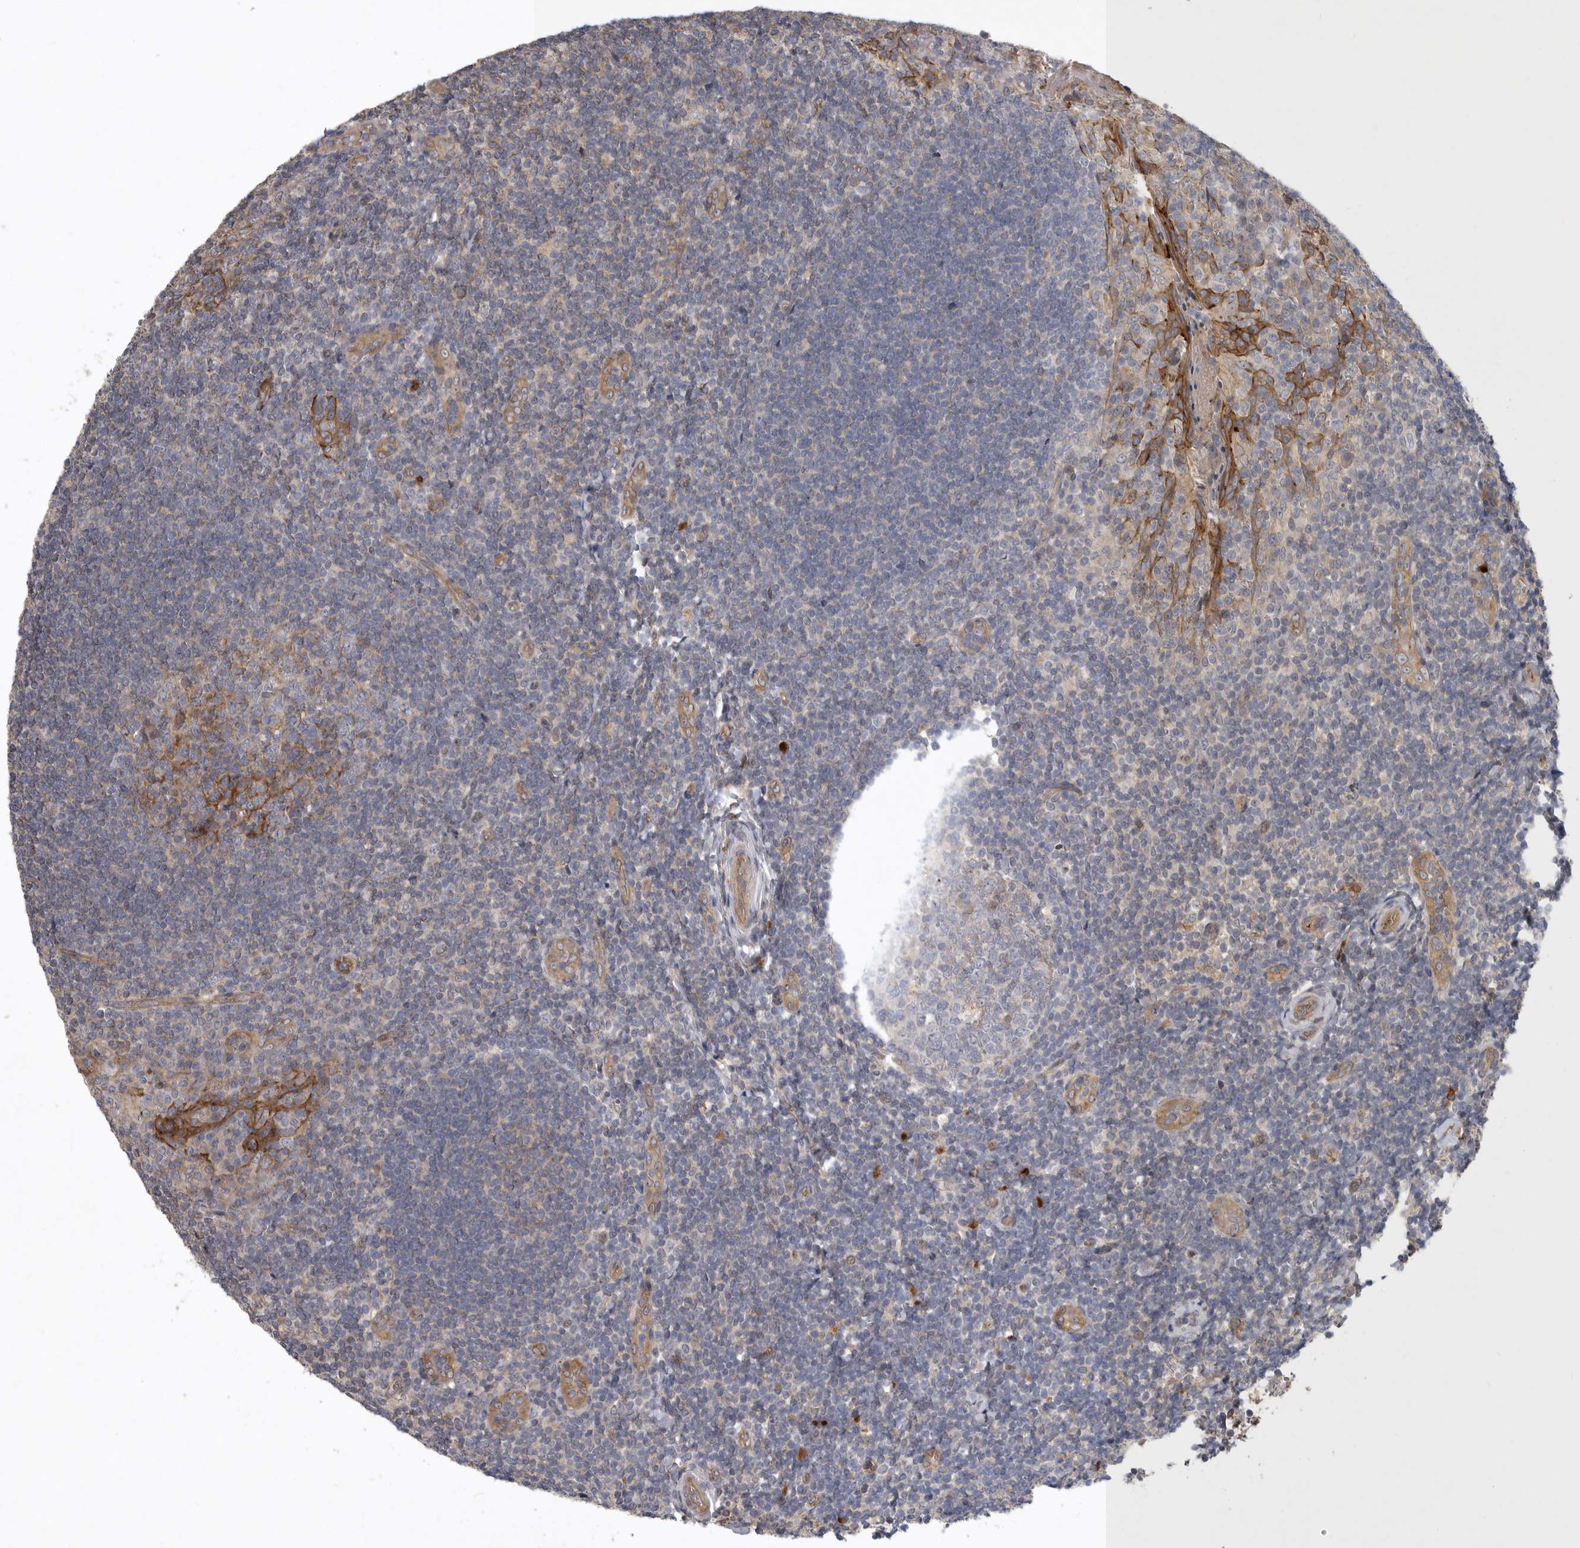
{"staining": {"intensity": "moderate", "quantity": "25%-75%", "location": "cytoplasmic/membranous"}, "tissue": "tonsil", "cell_type": "Germinal center cells", "image_type": "normal", "snomed": [{"axis": "morphology", "description": "Normal tissue, NOS"}, {"axis": "topography", "description": "Tonsil"}], "caption": "Immunohistochemistry (IHC) (DAB) staining of unremarkable human tonsil displays moderate cytoplasmic/membranous protein staining in approximately 25%-75% of germinal center cells.", "gene": "MLPH", "patient": {"sex": "male", "age": 27}}